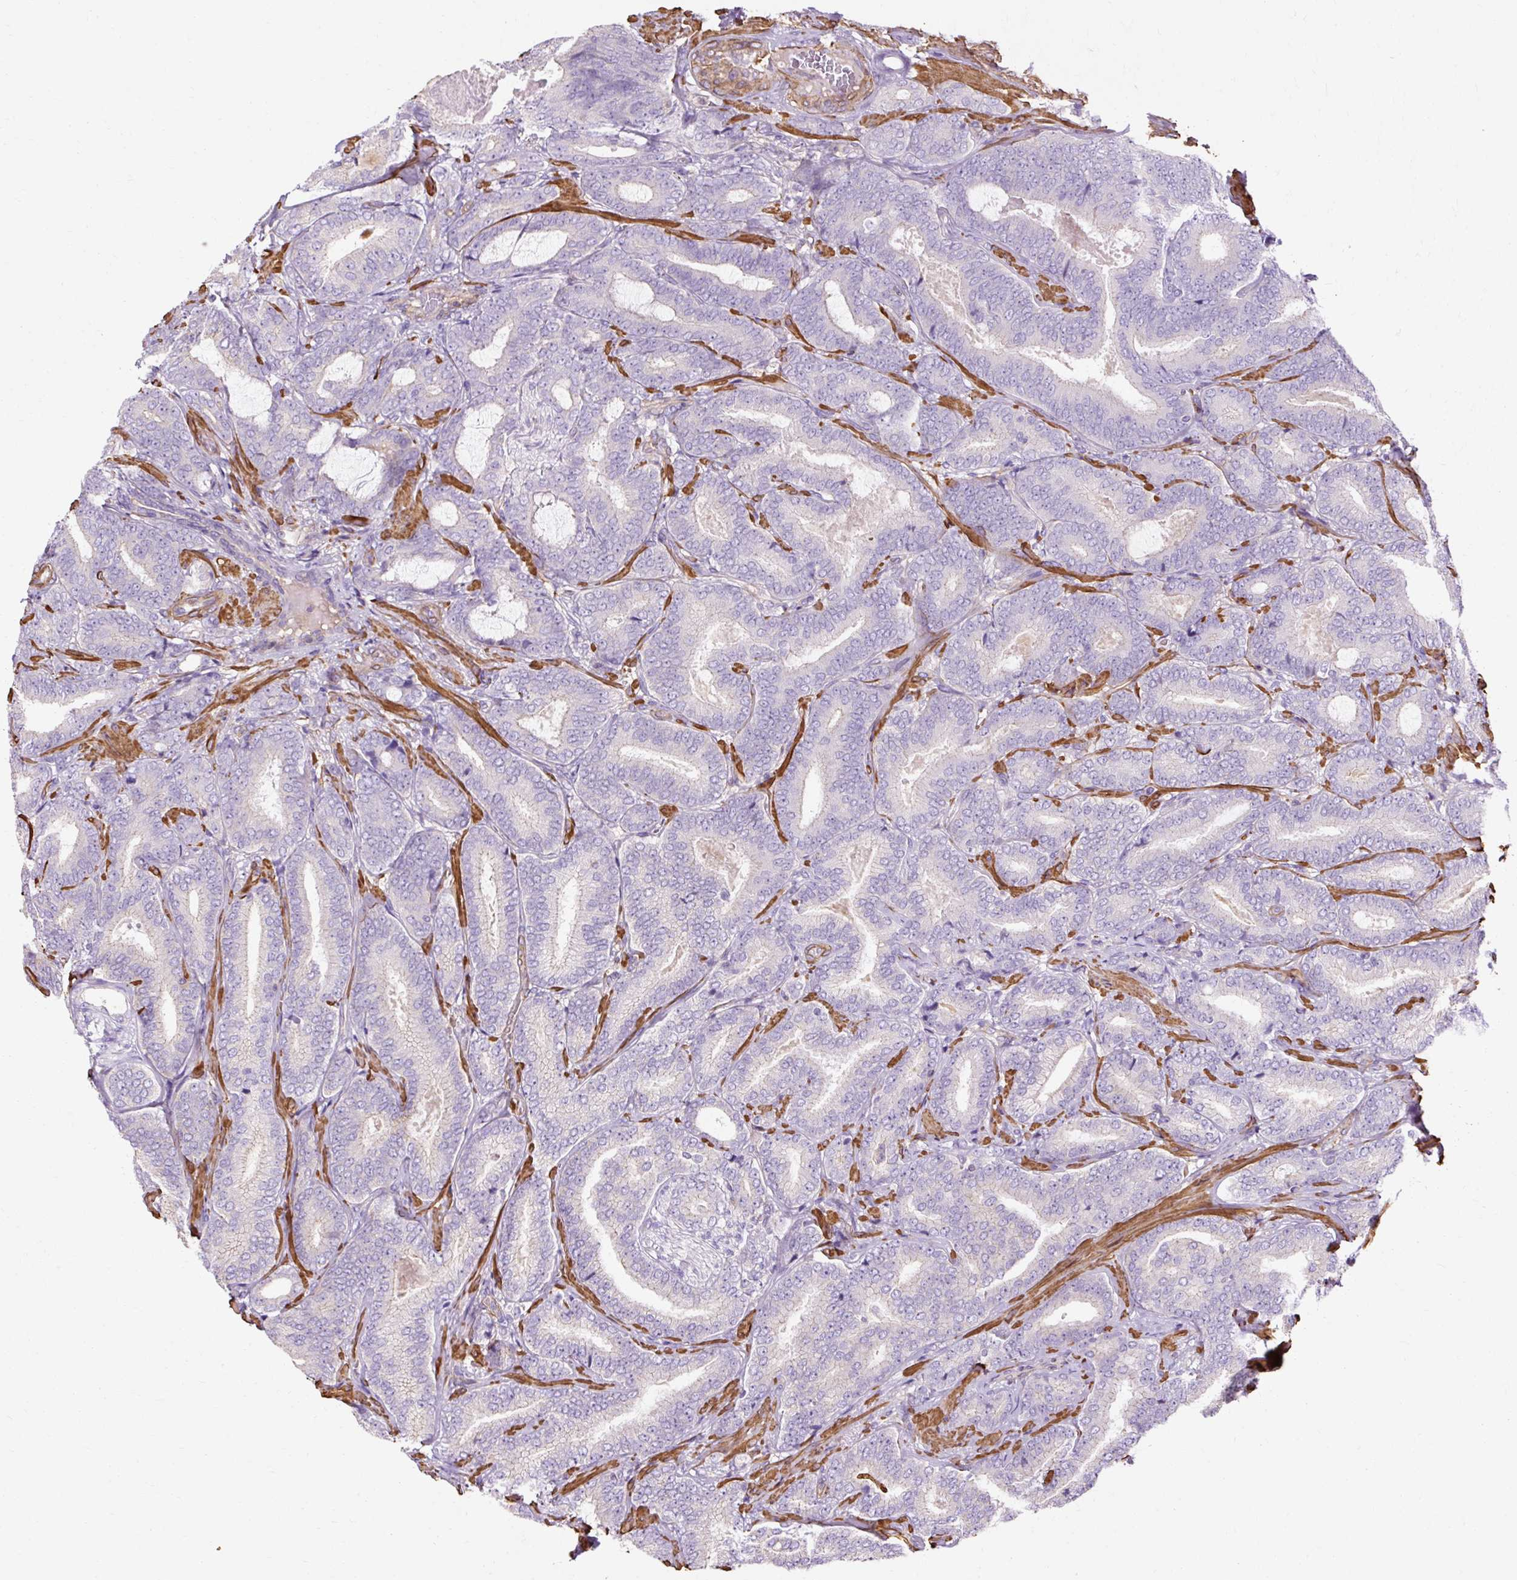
{"staining": {"intensity": "negative", "quantity": "none", "location": "none"}, "tissue": "prostate cancer", "cell_type": "Tumor cells", "image_type": "cancer", "snomed": [{"axis": "morphology", "description": "Adenocarcinoma, Low grade"}, {"axis": "topography", "description": "Prostate and seminal vesicle, NOS"}], "caption": "The image shows no staining of tumor cells in prostate cancer.", "gene": "TBC1D2B", "patient": {"sex": "male", "age": 61}}